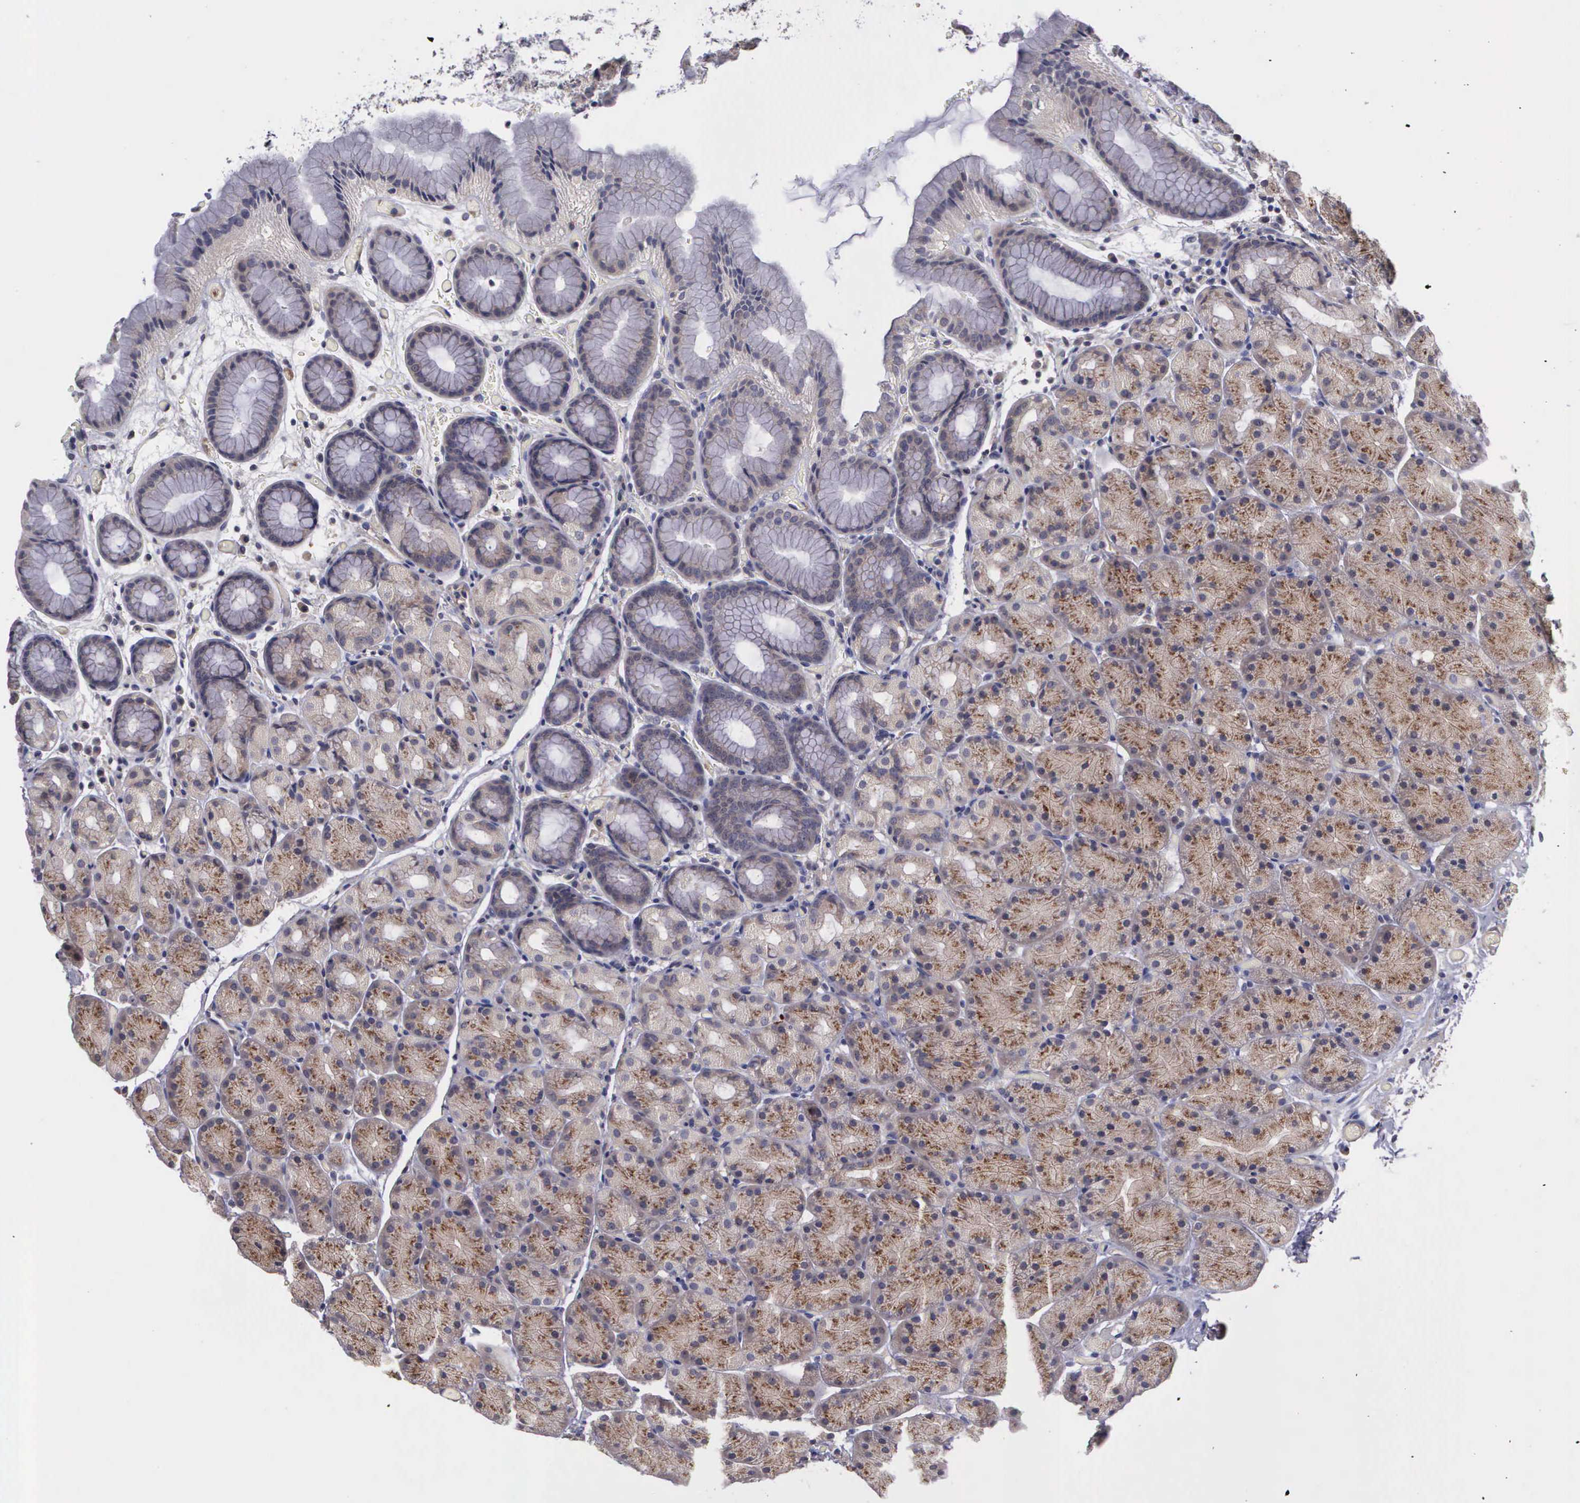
{"staining": {"intensity": "moderate", "quantity": "25%-75%", "location": "cytoplasmic/membranous"}, "tissue": "stomach", "cell_type": "Glandular cells", "image_type": "normal", "snomed": [{"axis": "morphology", "description": "Normal tissue, NOS"}, {"axis": "topography", "description": "Stomach, upper"}], "caption": "A medium amount of moderate cytoplasmic/membranous staining is seen in approximately 25%-75% of glandular cells in unremarkable stomach. Using DAB (3,3'-diaminobenzidine) (brown) and hematoxylin (blue) stains, captured at high magnification using brightfield microscopy.", "gene": "RTL10", "patient": {"sex": "male", "age": 47}}